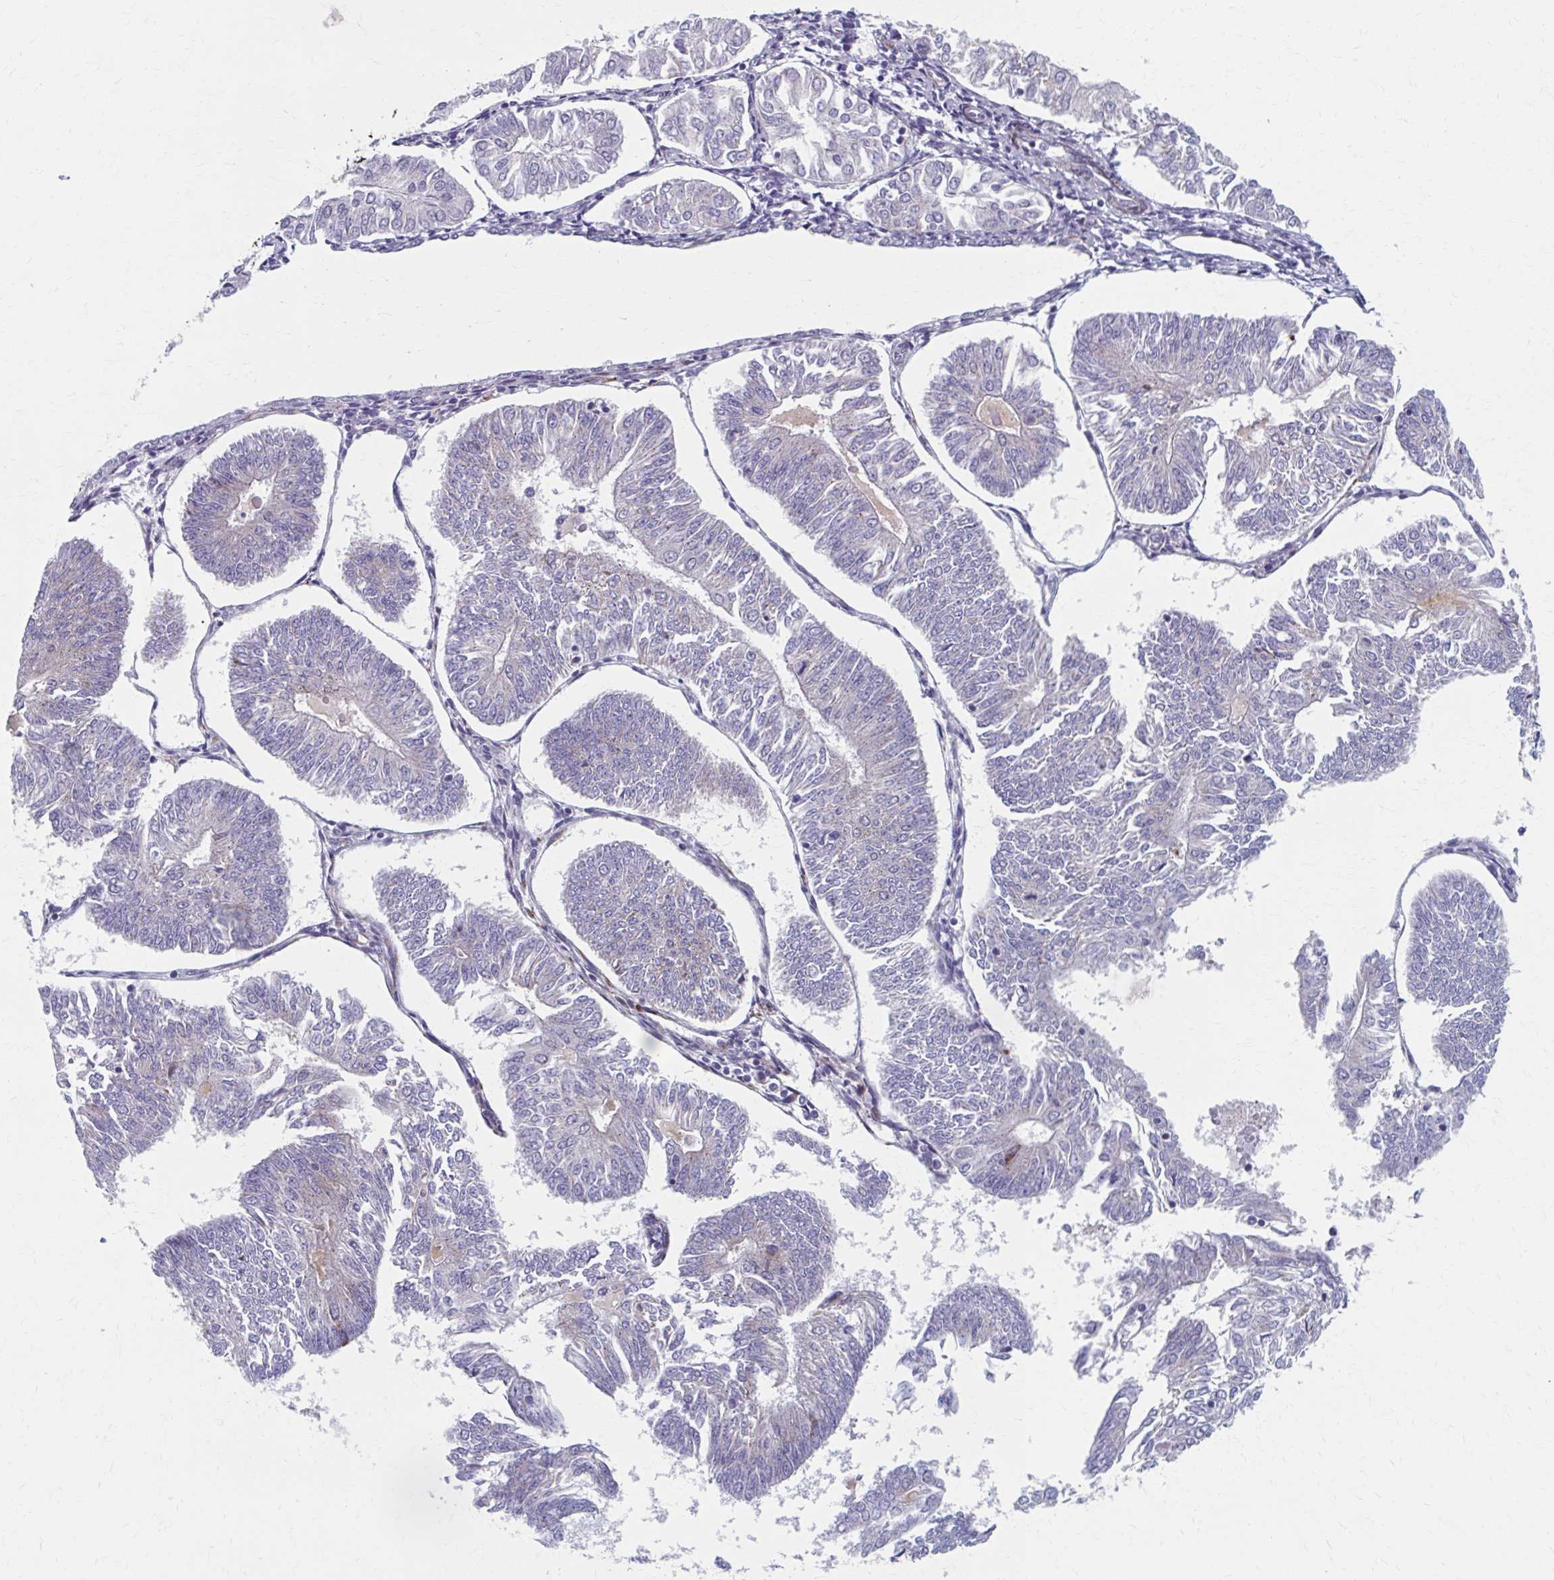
{"staining": {"intensity": "negative", "quantity": "none", "location": "none"}, "tissue": "endometrial cancer", "cell_type": "Tumor cells", "image_type": "cancer", "snomed": [{"axis": "morphology", "description": "Adenocarcinoma, NOS"}, {"axis": "topography", "description": "Endometrium"}], "caption": "Protein analysis of endometrial cancer demonstrates no significant positivity in tumor cells.", "gene": "OLFM2", "patient": {"sex": "female", "age": 58}}